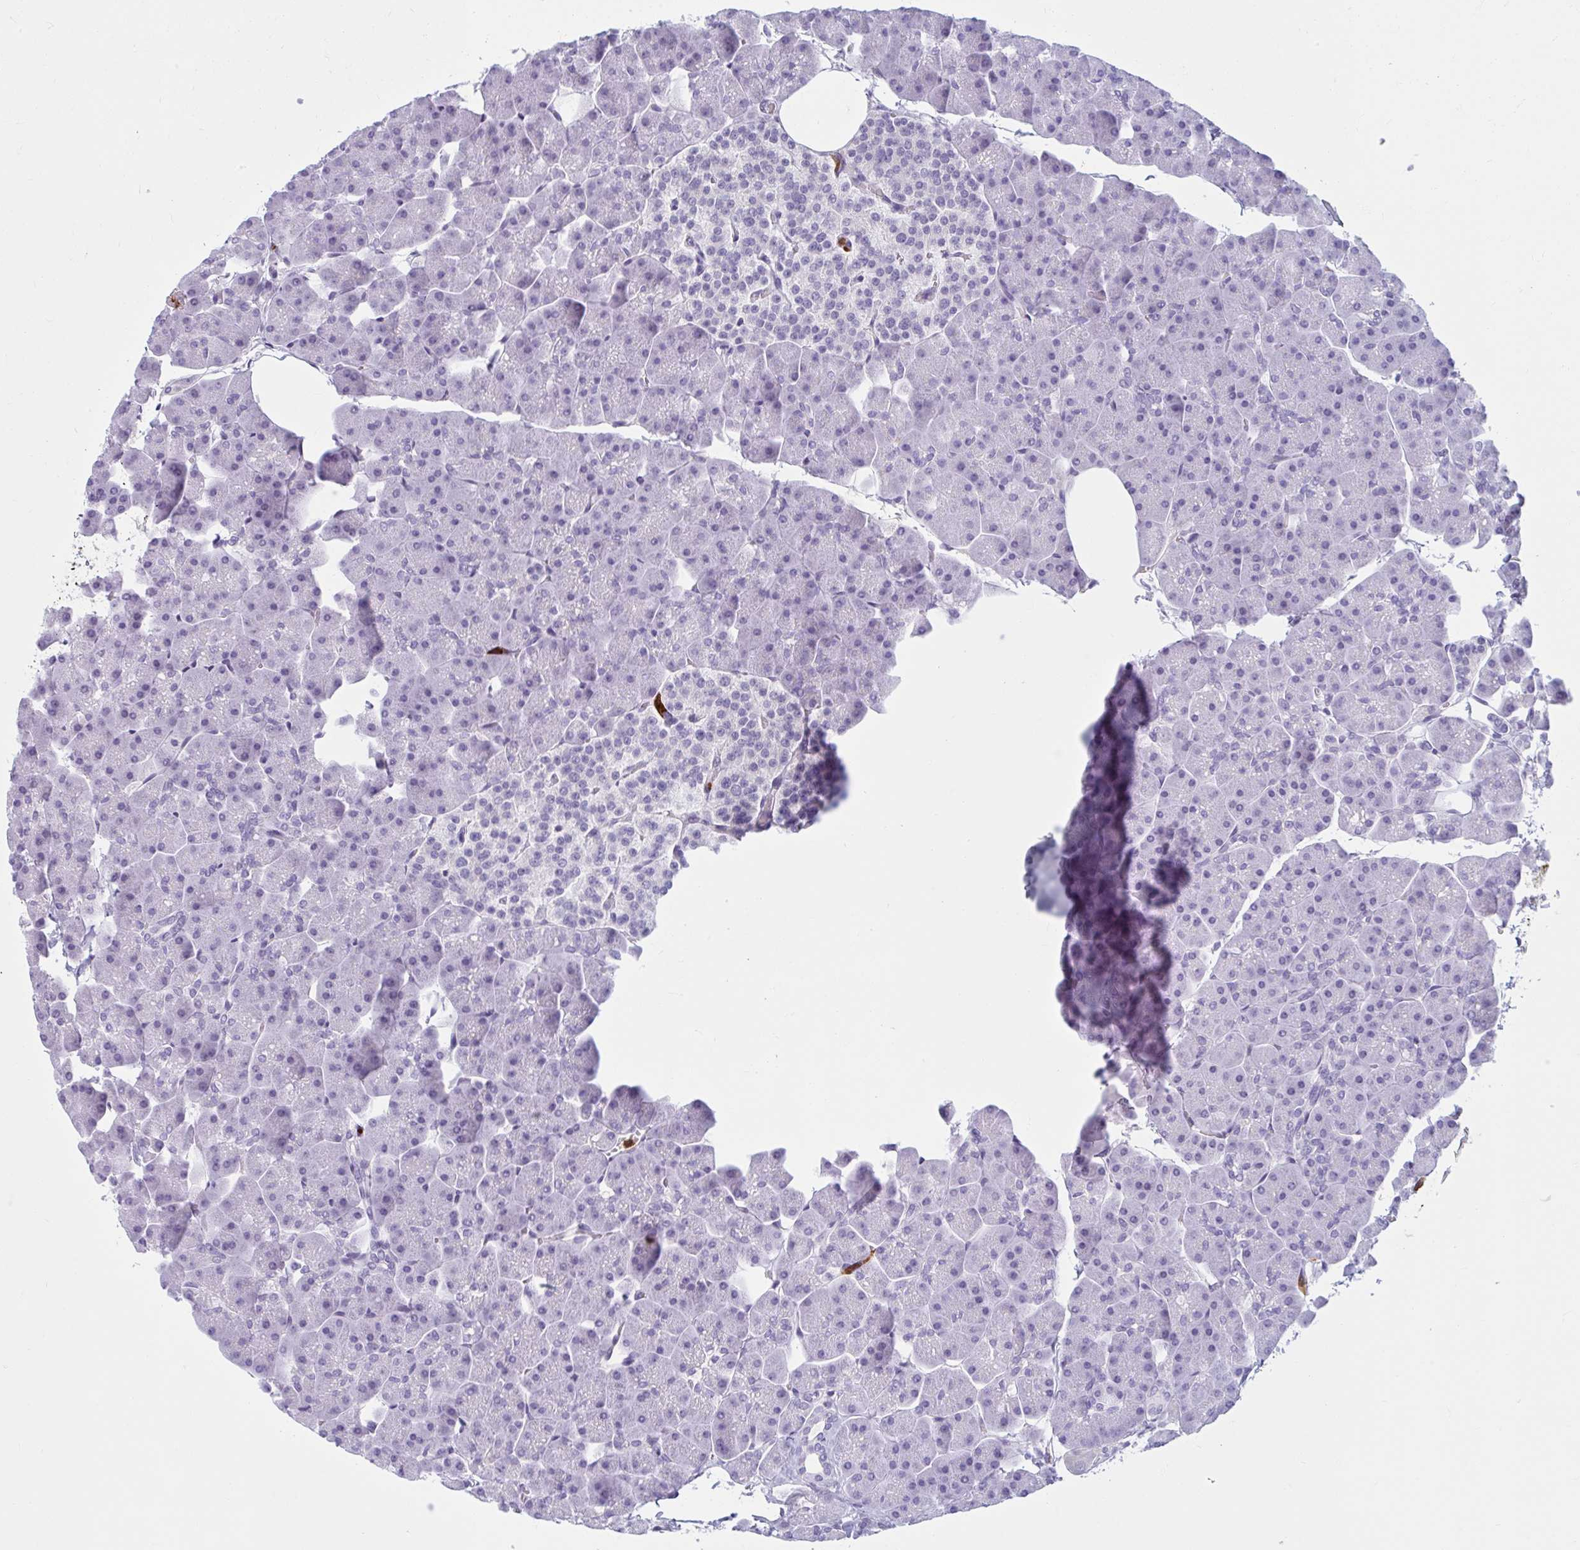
{"staining": {"intensity": "negative", "quantity": "none", "location": "none"}, "tissue": "pancreas", "cell_type": "Exocrine glandular cells", "image_type": "normal", "snomed": [{"axis": "morphology", "description": "Normal tissue, NOS"}, {"axis": "topography", "description": "Pancreas"}], "caption": "A histopathology image of pancreas stained for a protein demonstrates no brown staining in exocrine glandular cells.", "gene": "CEP120", "patient": {"sex": "male", "age": 35}}